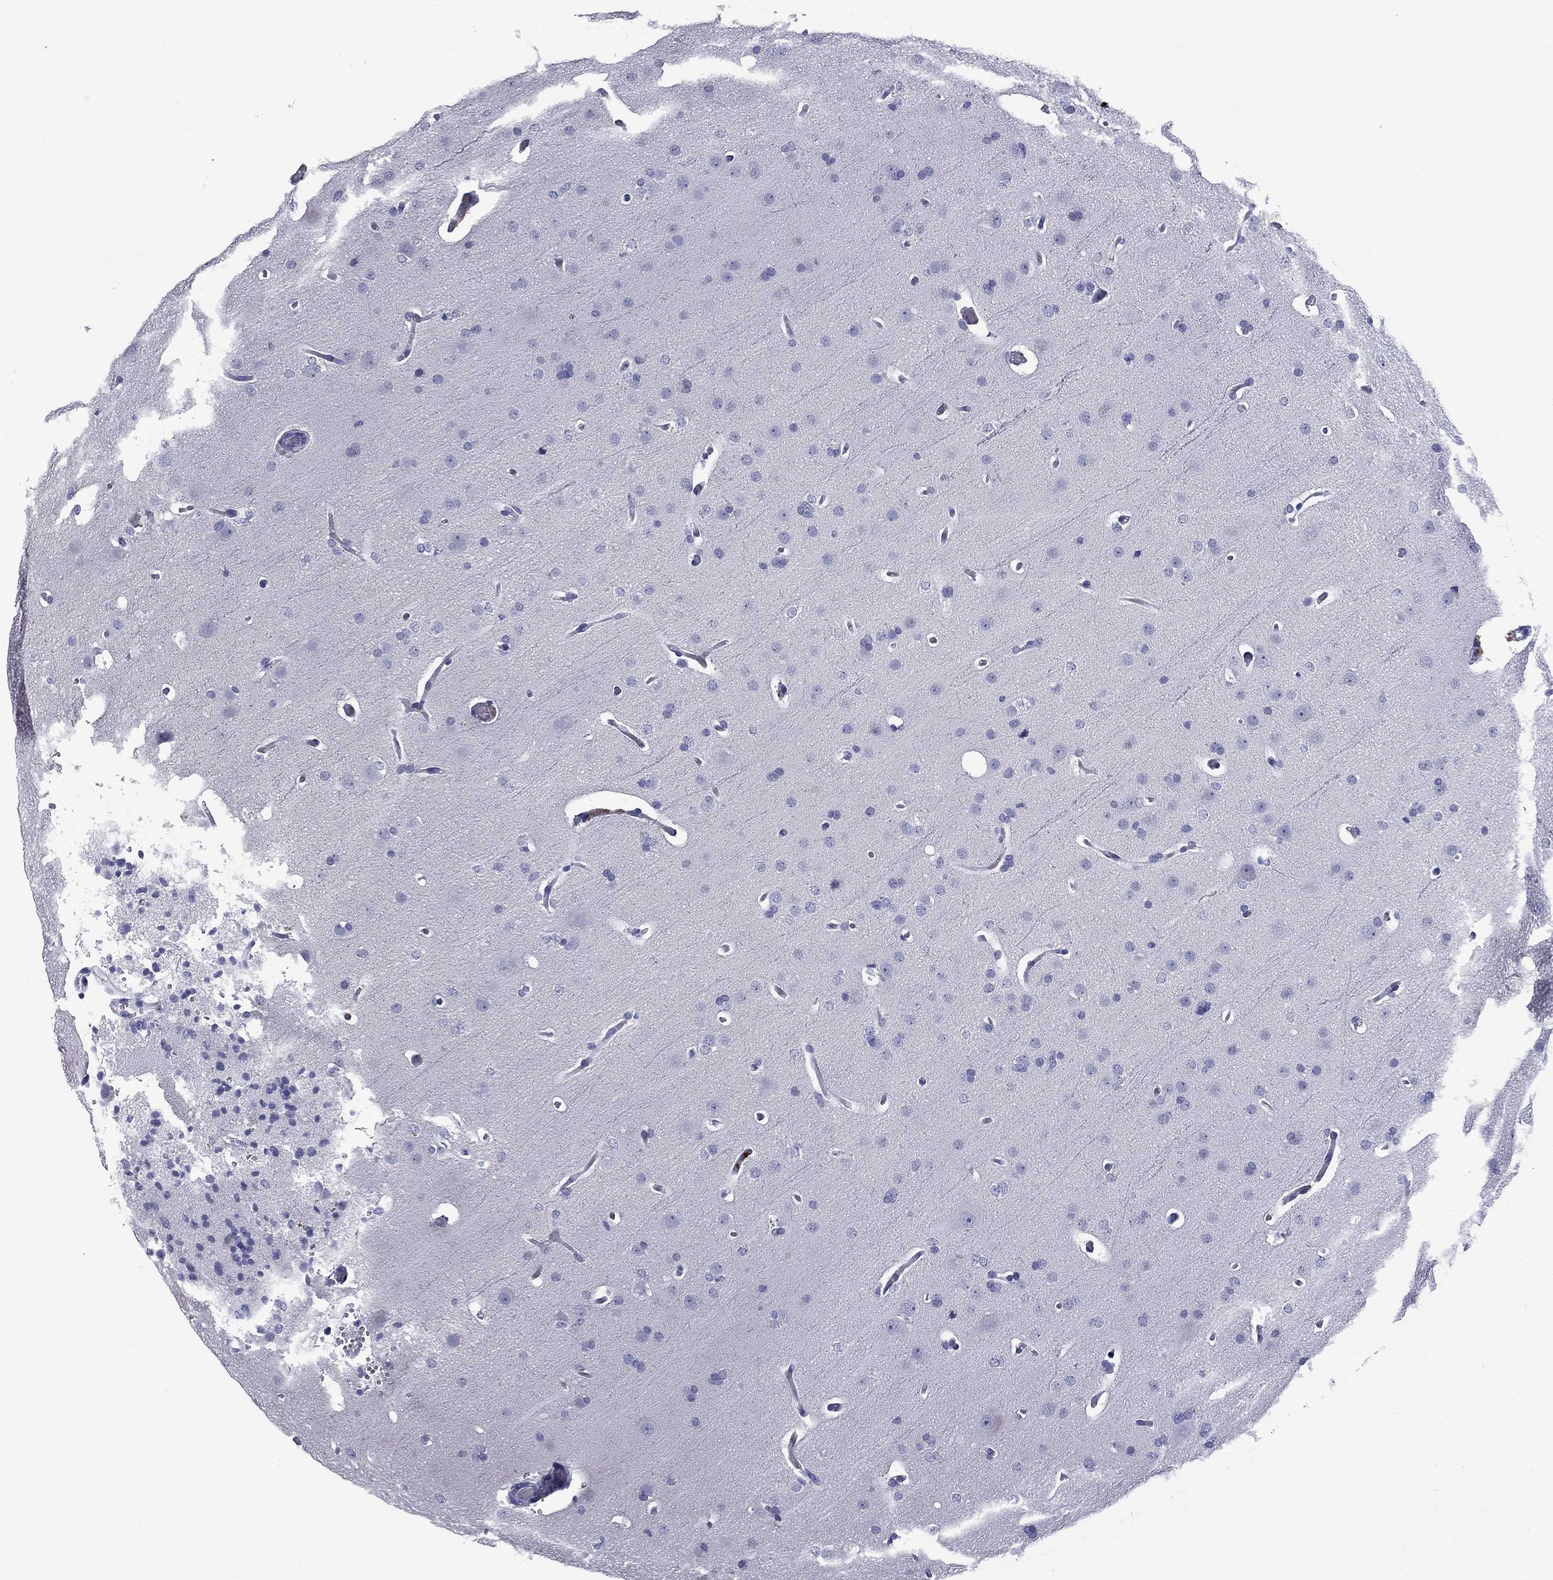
{"staining": {"intensity": "negative", "quantity": "none", "location": "none"}, "tissue": "glioma", "cell_type": "Tumor cells", "image_type": "cancer", "snomed": [{"axis": "morphology", "description": "Glioma, malignant, Low grade"}, {"axis": "topography", "description": "Brain"}], "caption": "A high-resolution histopathology image shows immunohistochemistry (IHC) staining of glioma, which shows no significant staining in tumor cells.", "gene": "TRIM29", "patient": {"sex": "male", "age": 41}}